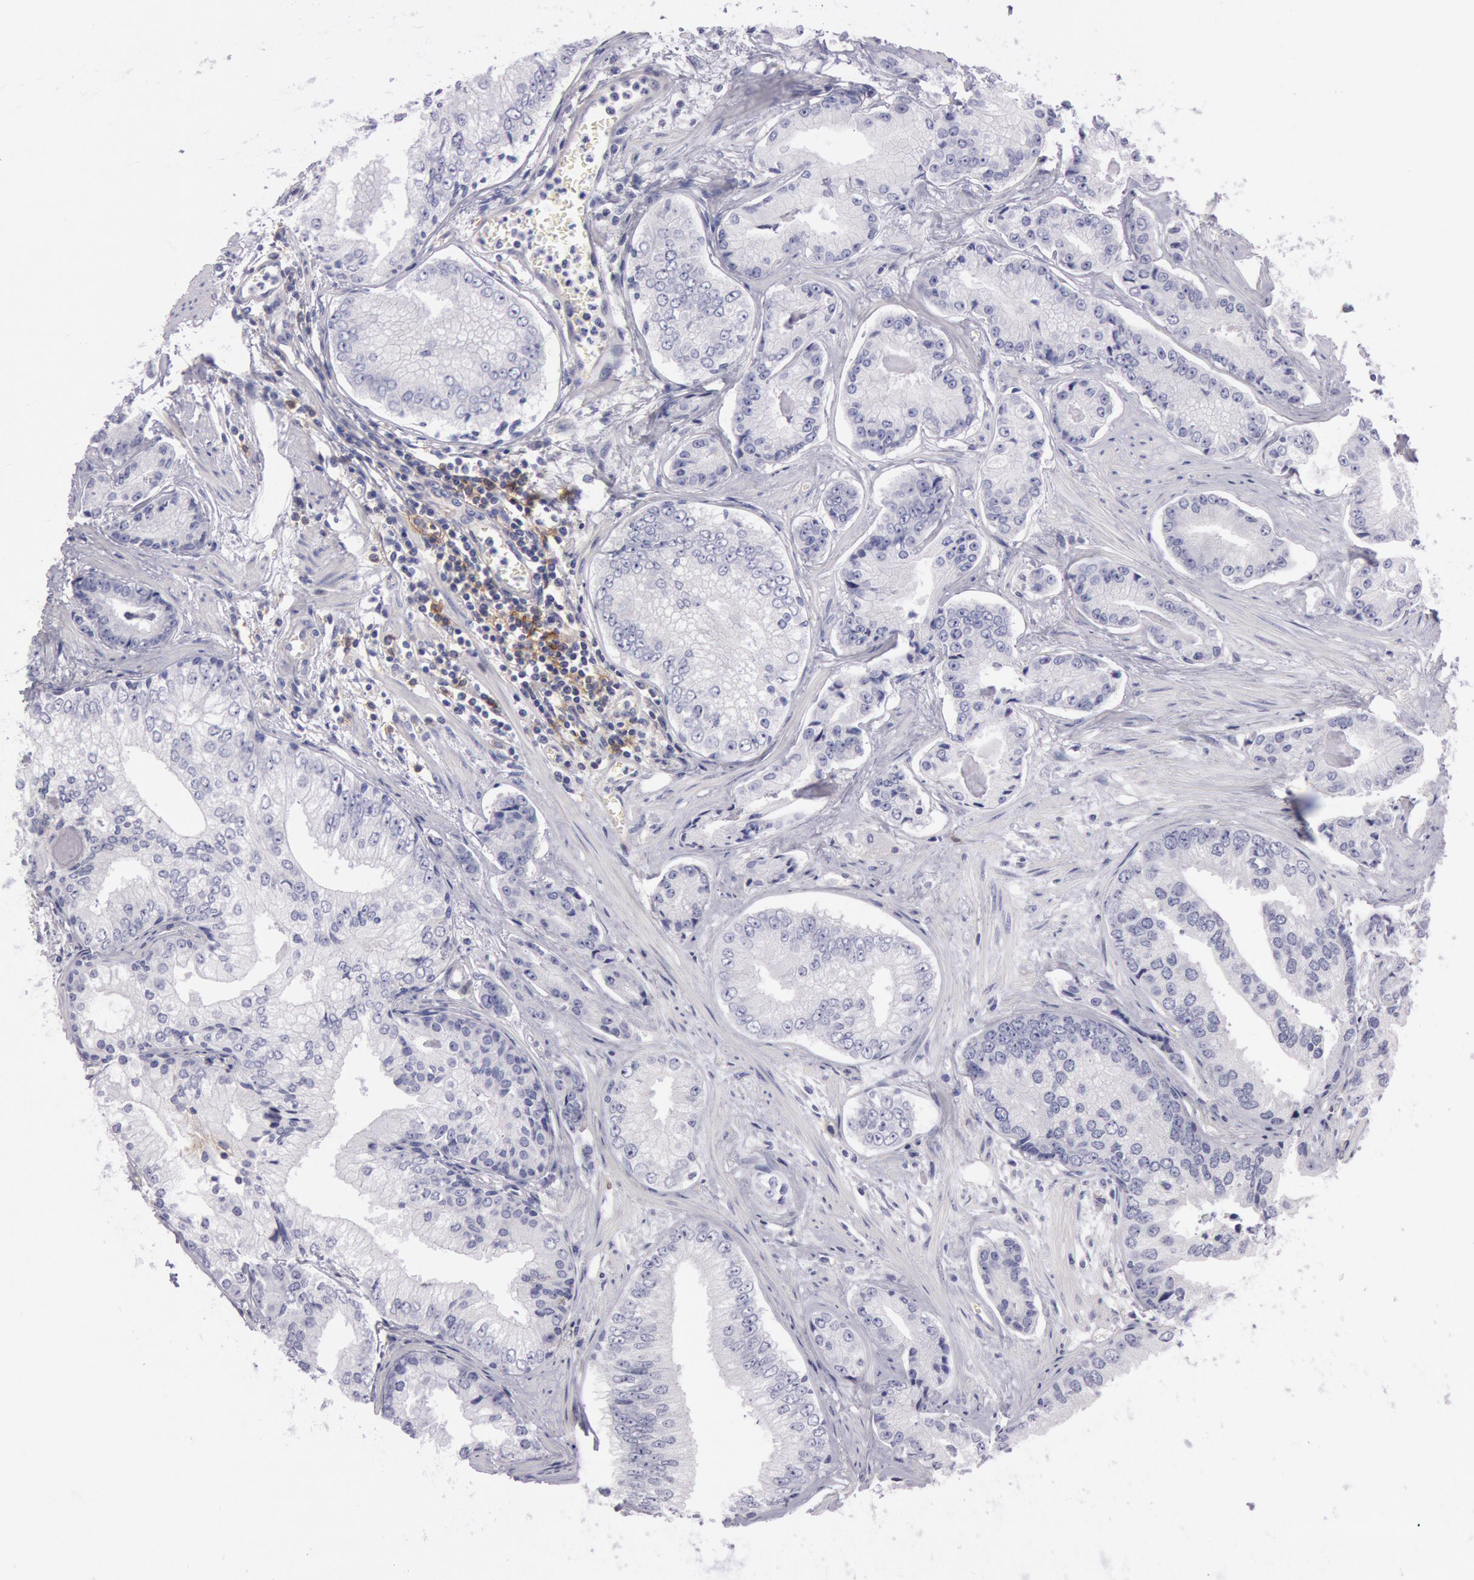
{"staining": {"intensity": "negative", "quantity": "none", "location": "none"}, "tissue": "prostate cancer", "cell_type": "Tumor cells", "image_type": "cancer", "snomed": [{"axis": "morphology", "description": "Adenocarcinoma, High grade"}, {"axis": "topography", "description": "Prostate"}], "caption": "Image shows no significant protein positivity in tumor cells of prostate cancer. The staining is performed using DAB brown chromogen with nuclei counter-stained in using hematoxylin.", "gene": "TRIB2", "patient": {"sex": "male", "age": 56}}